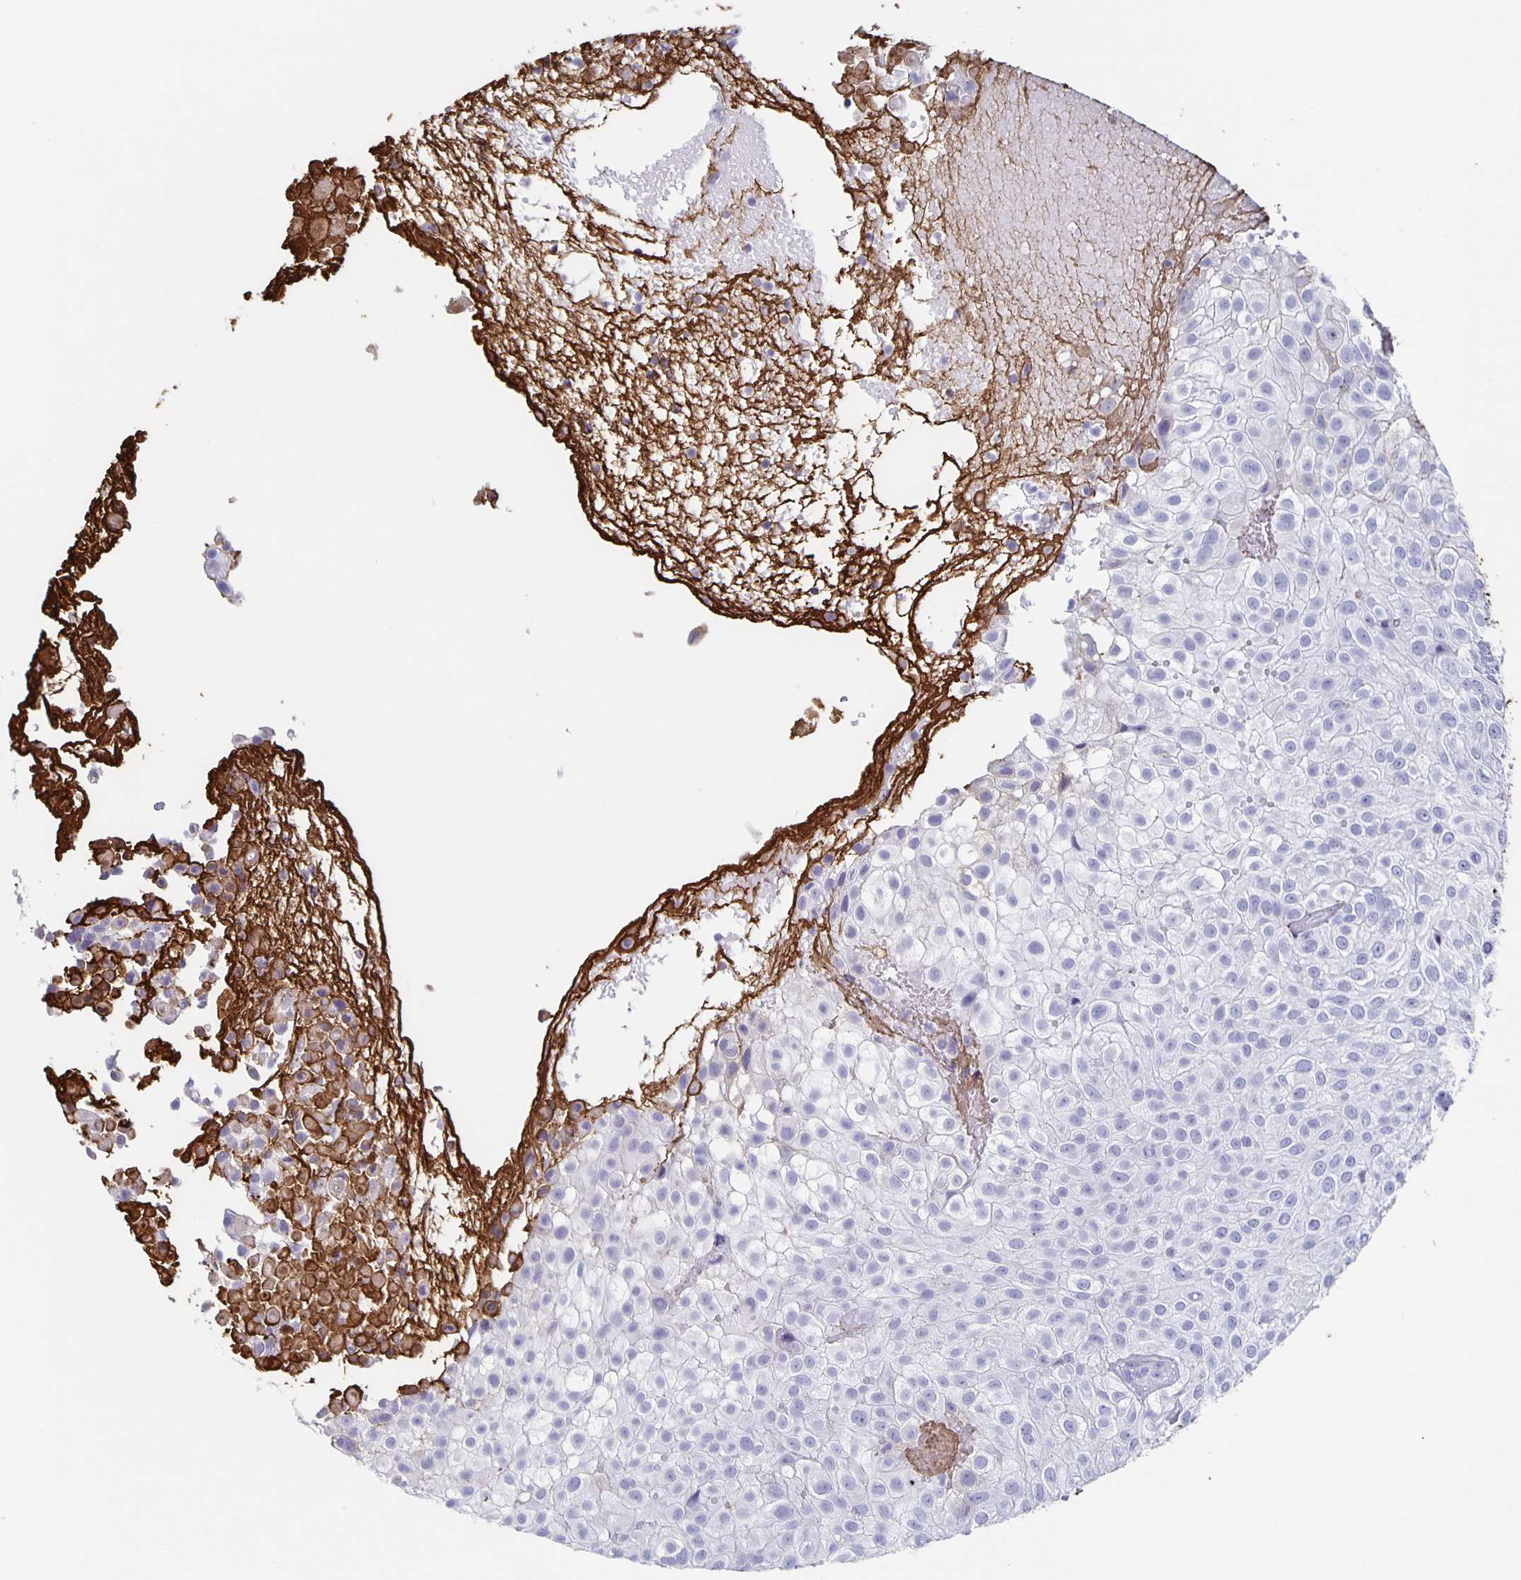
{"staining": {"intensity": "negative", "quantity": "none", "location": "none"}, "tissue": "urothelial cancer", "cell_type": "Tumor cells", "image_type": "cancer", "snomed": [{"axis": "morphology", "description": "Urothelial carcinoma, High grade"}, {"axis": "topography", "description": "Urinary bladder"}], "caption": "A photomicrograph of urothelial carcinoma (high-grade) stained for a protein demonstrates no brown staining in tumor cells.", "gene": "FGA", "patient": {"sex": "male", "age": 56}}